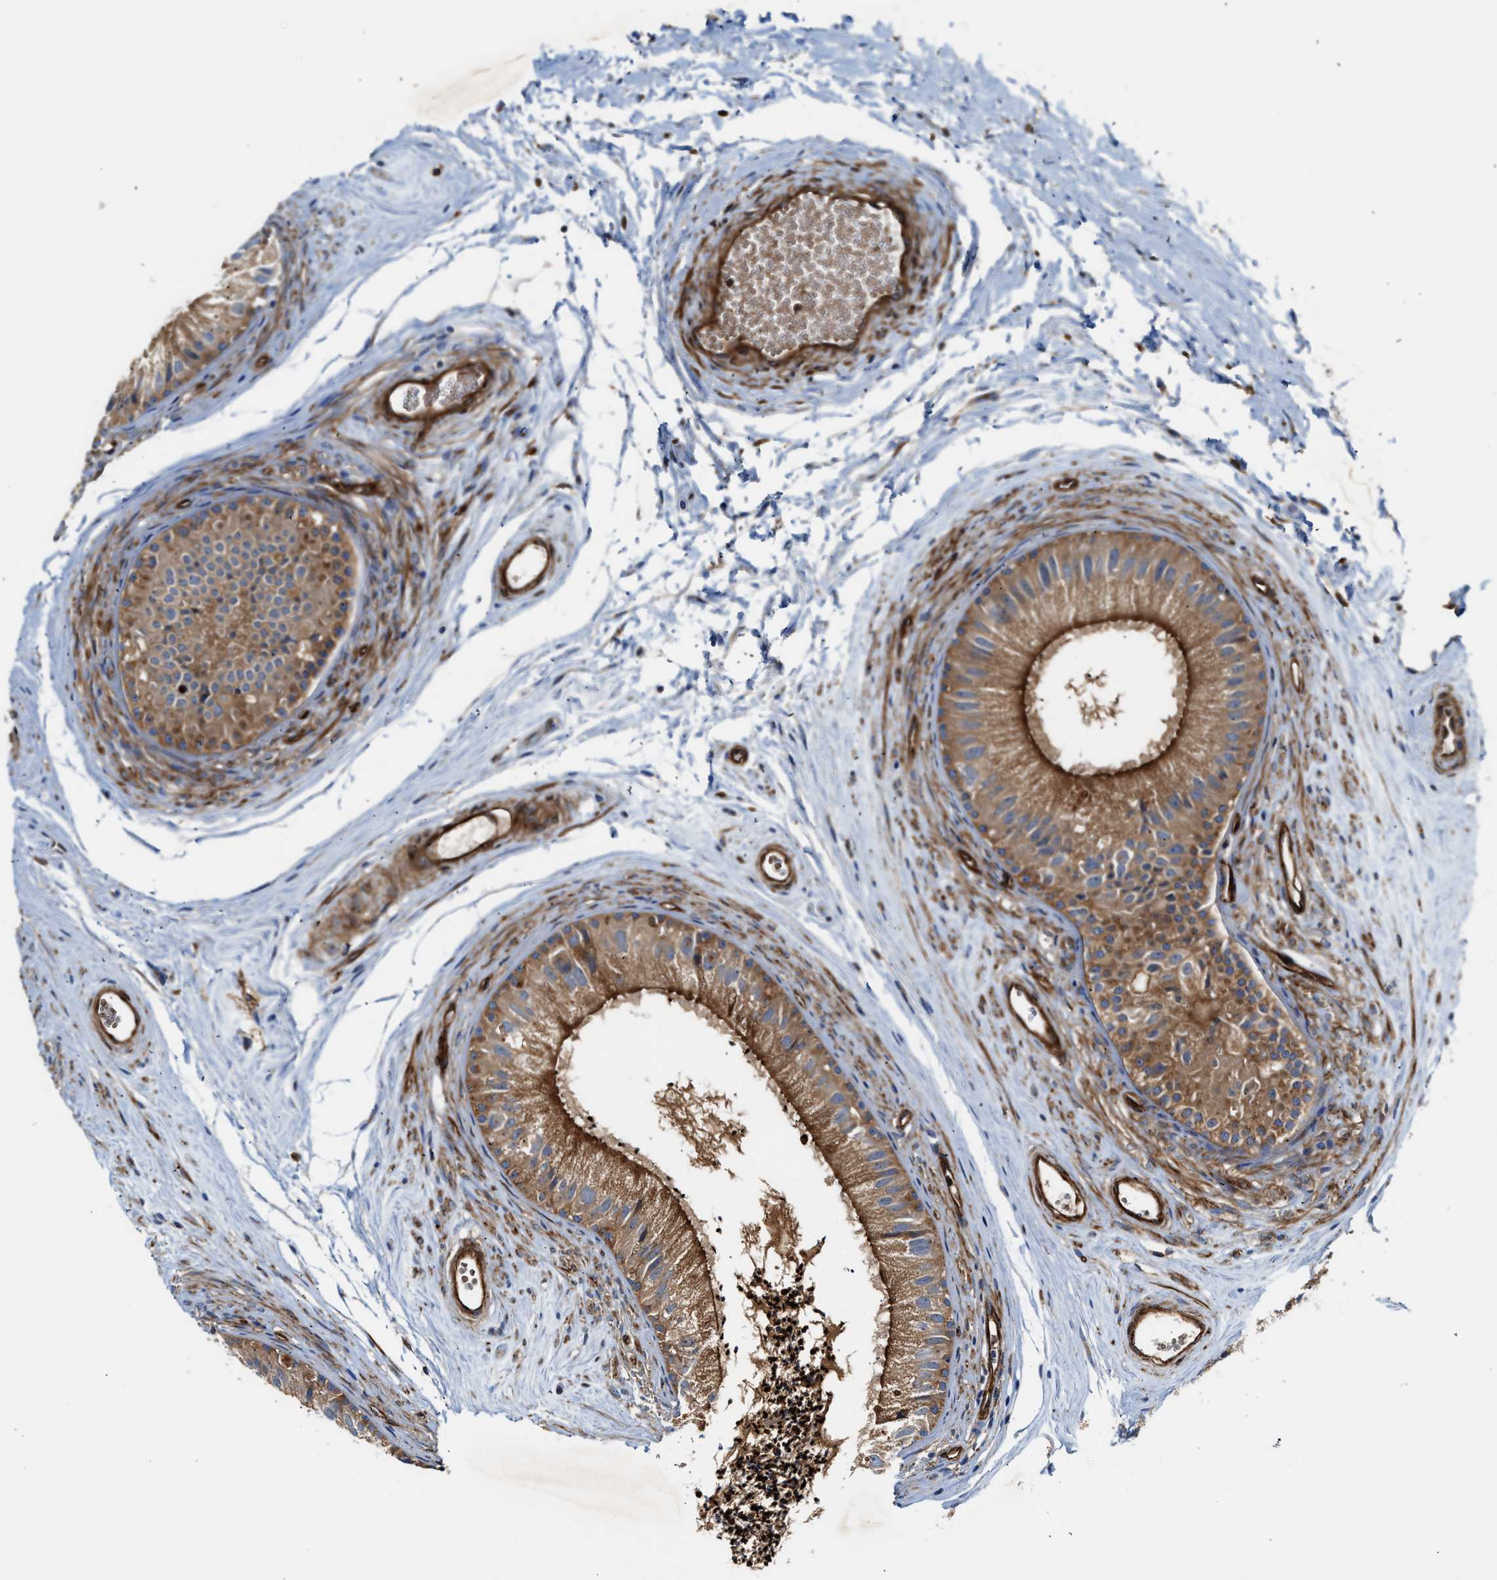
{"staining": {"intensity": "strong", "quantity": ">75%", "location": "cytoplasmic/membranous"}, "tissue": "epididymis", "cell_type": "Glandular cells", "image_type": "normal", "snomed": [{"axis": "morphology", "description": "Normal tissue, NOS"}, {"axis": "topography", "description": "Epididymis"}], "caption": "Protein expression analysis of benign epididymis exhibits strong cytoplasmic/membranous positivity in approximately >75% of glandular cells.", "gene": "HIP1", "patient": {"sex": "male", "age": 56}}